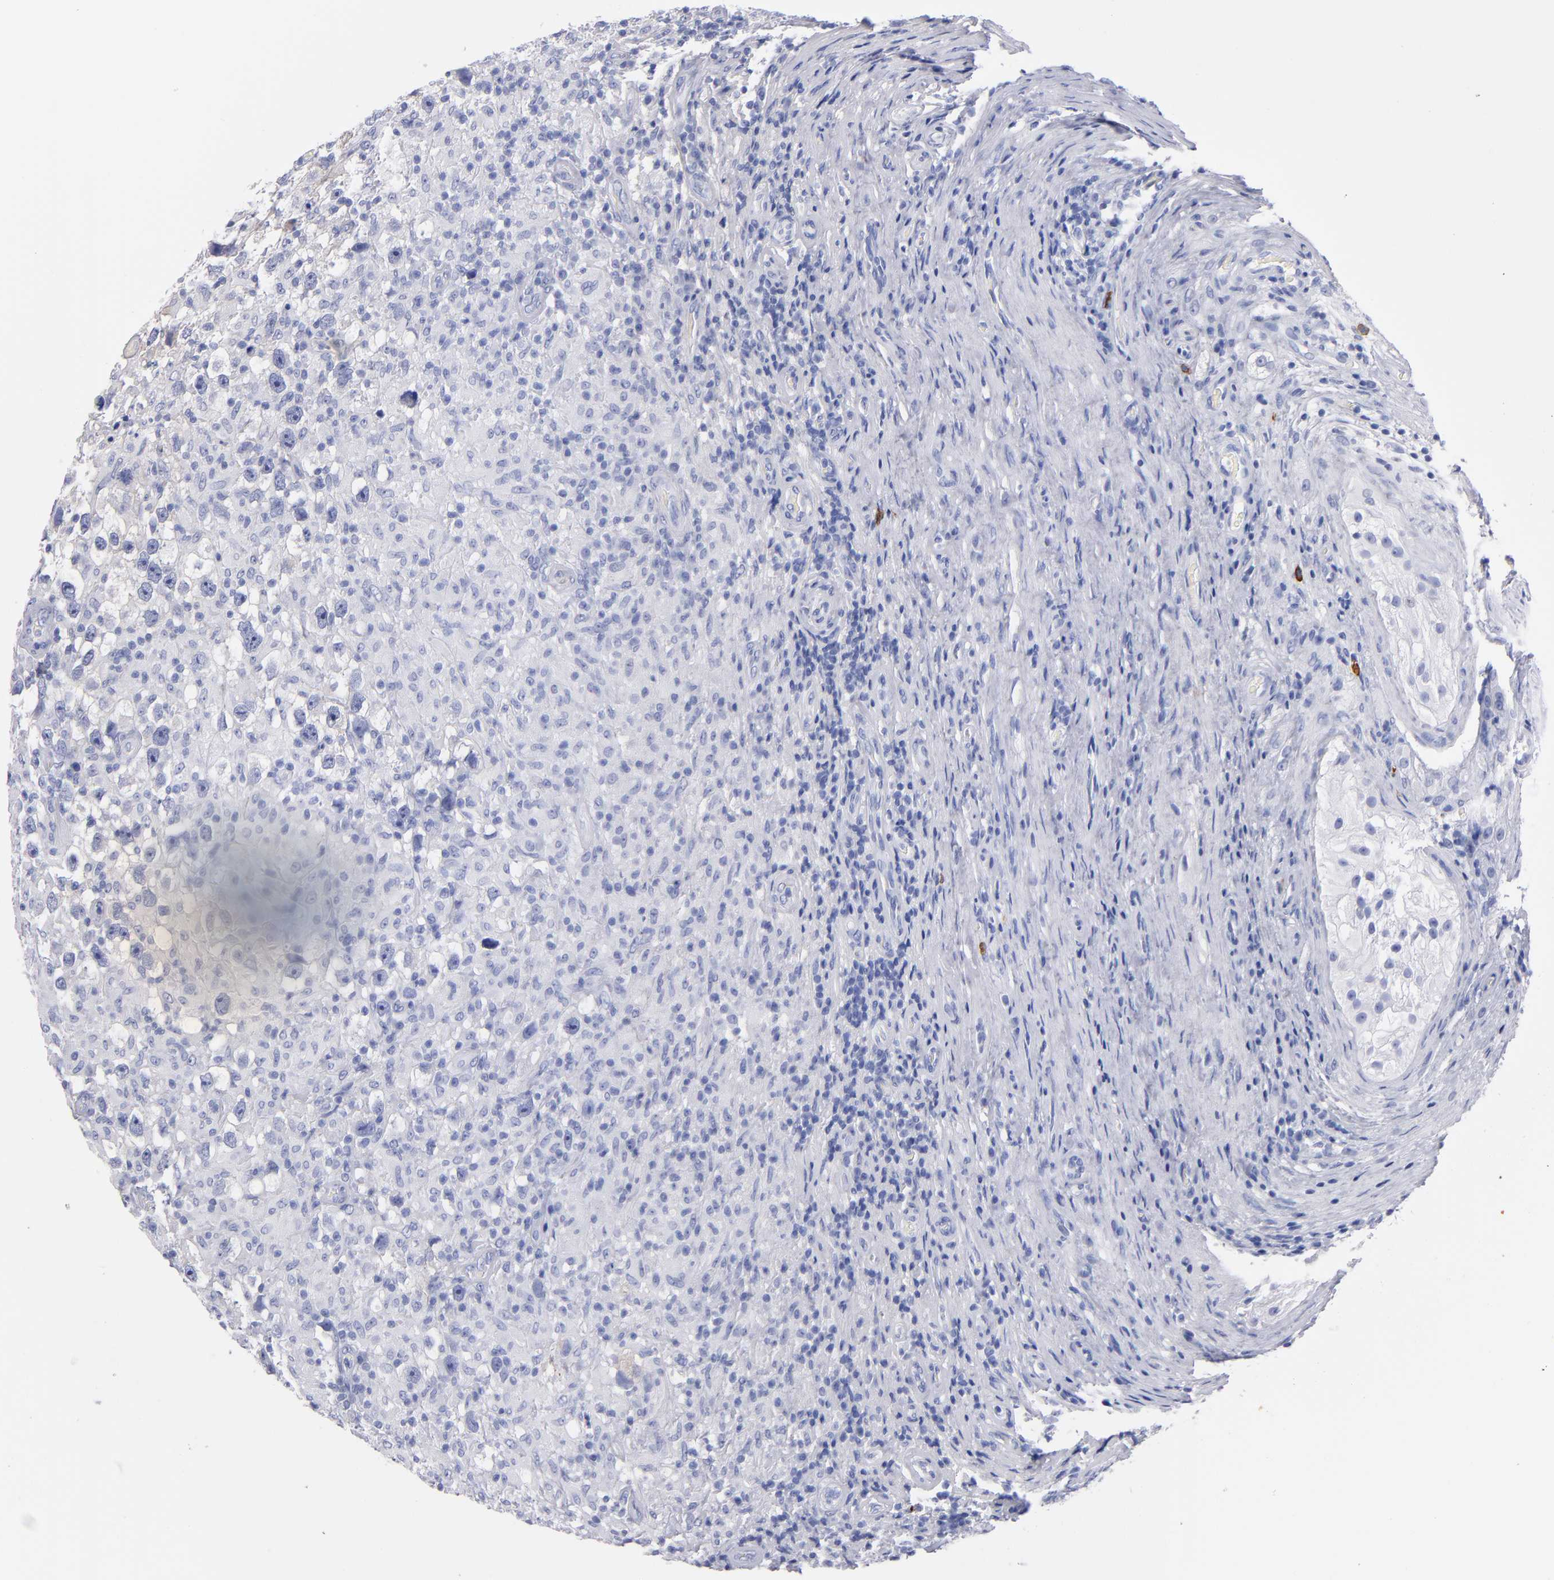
{"staining": {"intensity": "negative", "quantity": "none", "location": "none"}, "tissue": "testis cancer", "cell_type": "Tumor cells", "image_type": "cancer", "snomed": [{"axis": "morphology", "description": "Seminoma, NOS"}, {"axis": "topography", "description": "Testis"}], "caption": "Immunohistochemistry (IHC) of seminoma (testis) shows no expression in tumor cells.", "gene": "KIT", "patient": {"sex": "male", "age": 34}}